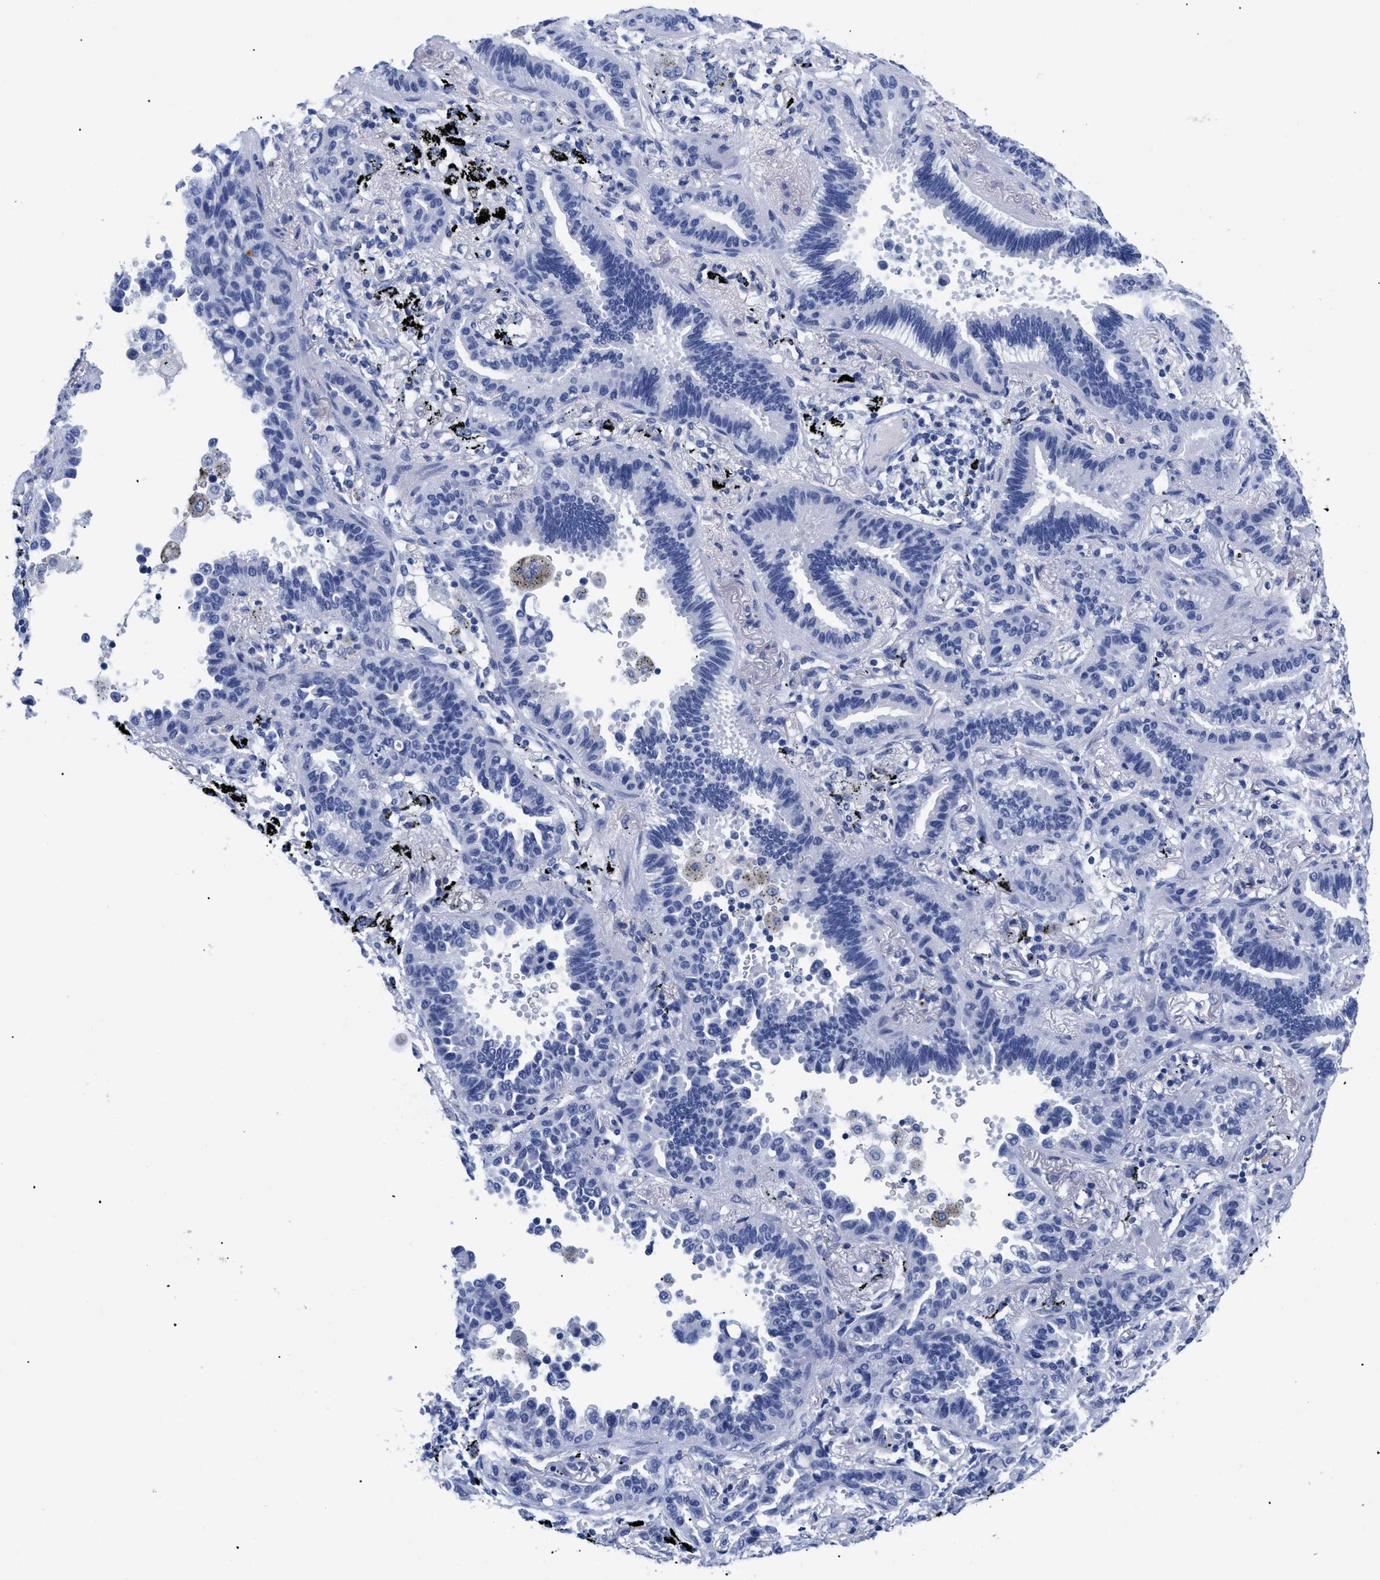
{"staining": {"intensity": "negative", "quantity": "none", "location": "none"}, "tissue": "lung cancer", "cell_type": "Tumor cells", "image_type": "cancer", "snomed": [{"axis": "morphology", "description": "Normal tissue, NOS"}, {"axis": "morphology", "description": "Adenocarcinoma, NOS"}, {"axis": "topography", "description": "Lung"}], "caption": "Tumor cells show no significant protein staining in adenocarcinoma (lung). Nuclei are stained in blue.", "gene": "TREML1", "patient": {"sex": "male", "age": 59}}